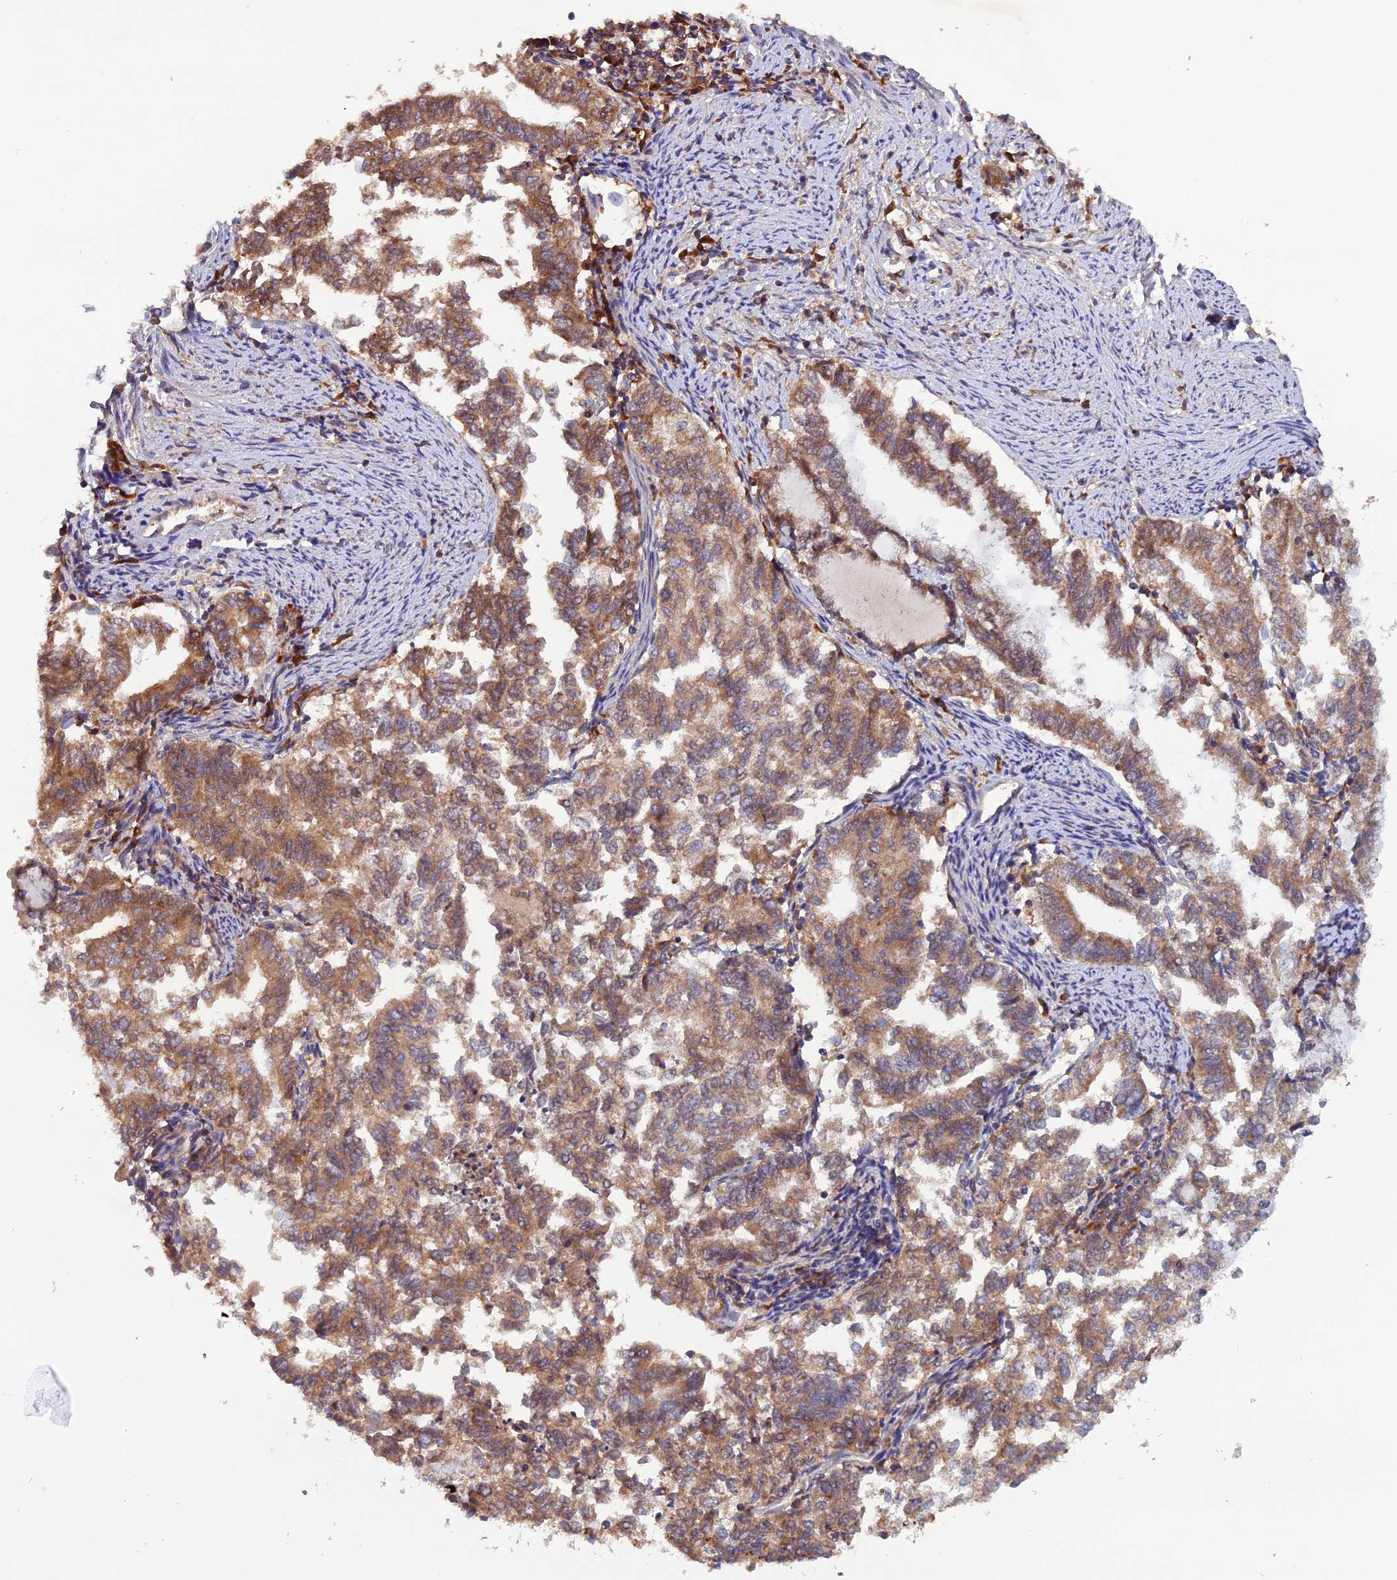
{"staining": {"intensity": "moderate", "quantity": ">75%", "location": "cytoplasmic/membranous"}, "tissue": "endometrial cancer", "cell_type": "Tumor cells", "image_type": "cancer", "snomed": [{"axis": "morphology", "description": "Adenocarcinoma, NOS"}, {"axis": "topography", "description": "Endometrium"}], "caption": "Endometrial adenocarcinoma stained for a protein shows moderate cytoplasmic/membranous positivity in tumor cells. (Stains: DAB (3,3'-diaminobenzidine) in brown, nuclei in blue, Microscopy: brightfield microscopy at high magnification).", "gene": "TMEM258", "patient": {"sex": "female", "age": 79}}